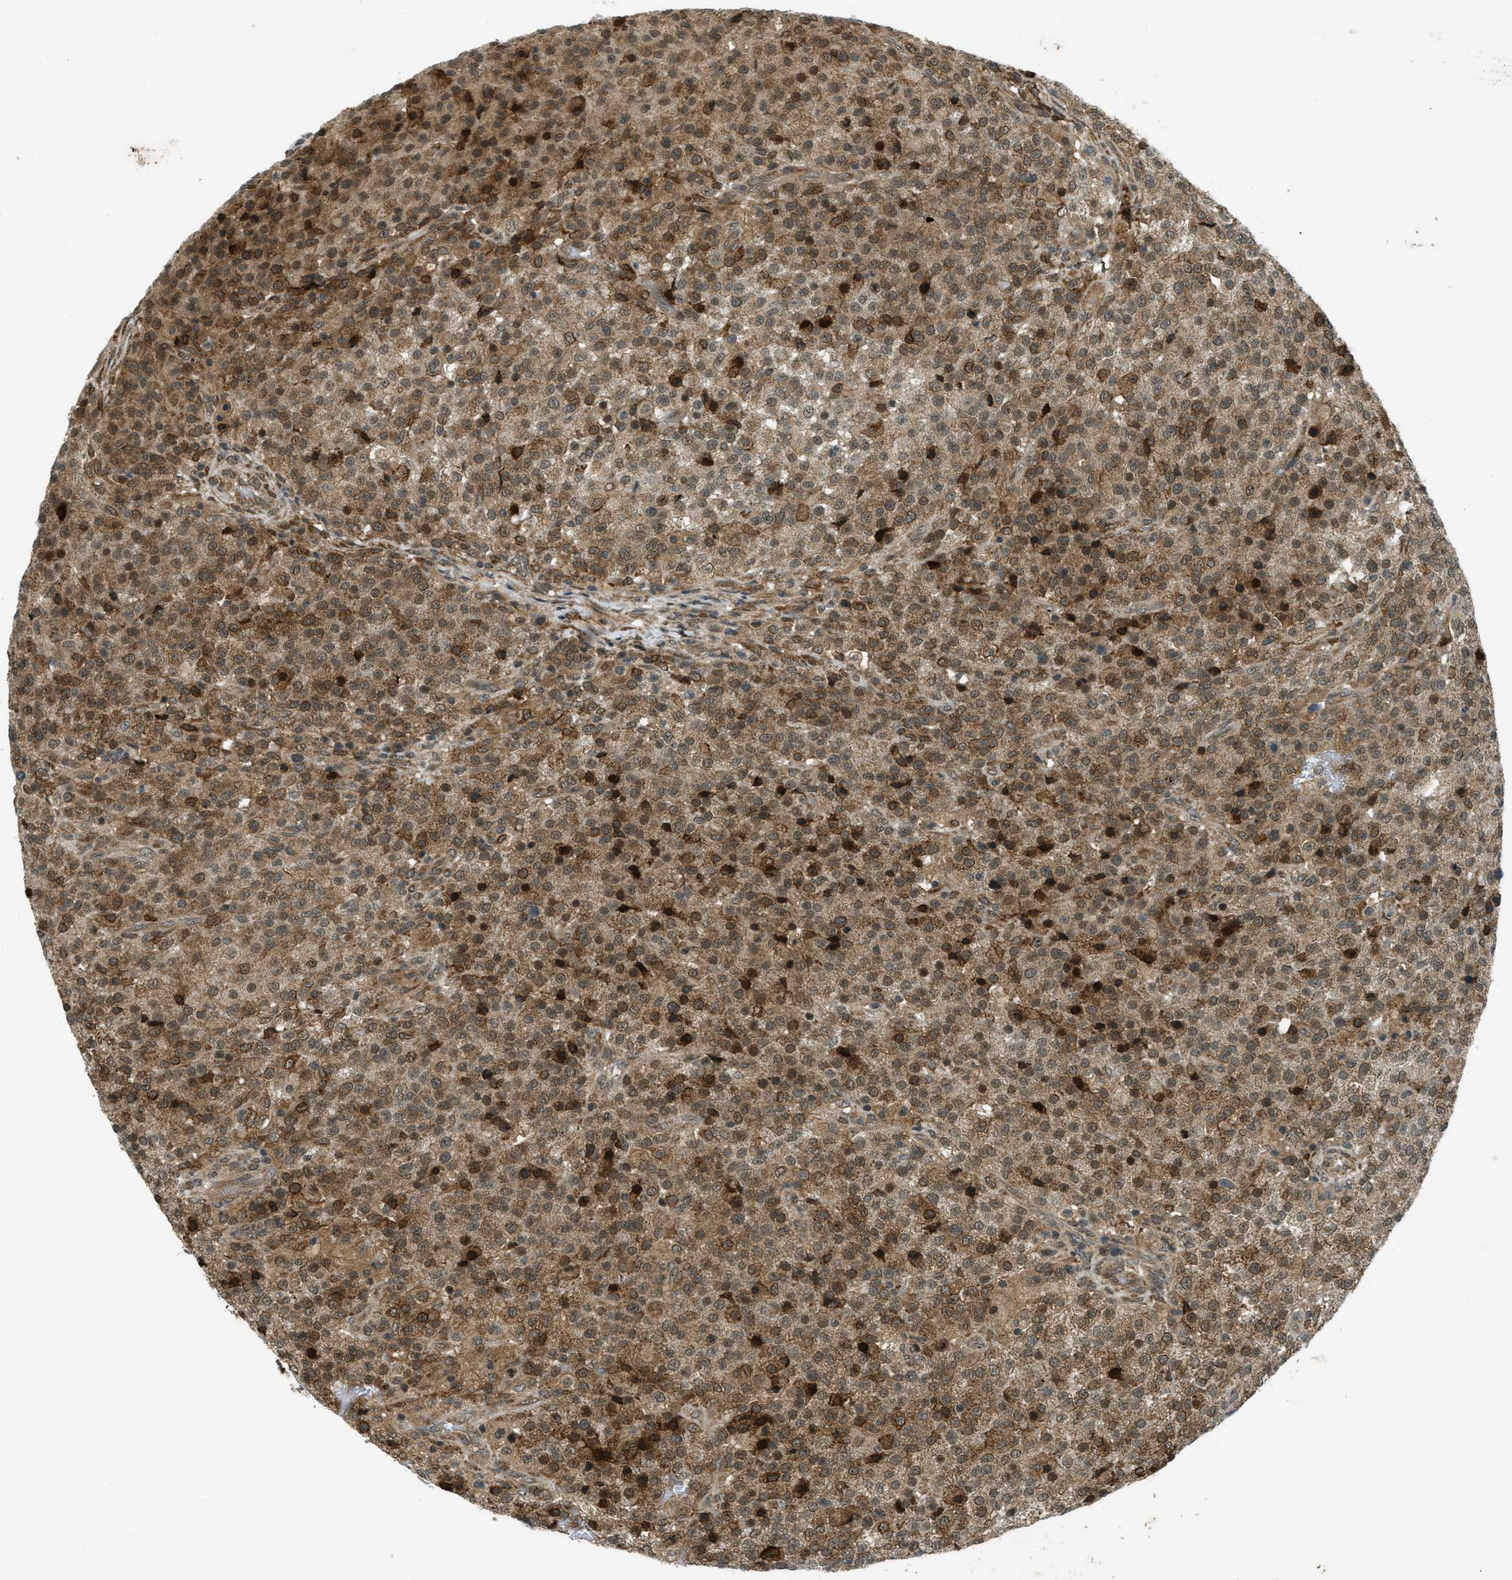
{"staining": {"intensity": "moderate", "quantity": ">75%", "location": "cytoplasmic/membranous,nuclear"}, "tissue": "testis cancer", "cell_type": "Tumor cells", "image_type": "cancer", "snomed": [{"axis": "morphology", "description": "Seminoma, NOS"}, {"axis": "topography", "description": "Testis"}], "caption": "This photomicrograph reveals immunohistochemistry staining of seminoma (testis), with medium moderate cytoplasmic/membranous and nuclear expression in about >75% of tumor cells.", "gene": "EIF2AK3", "patient": {"sex": "male", "age": 59}}